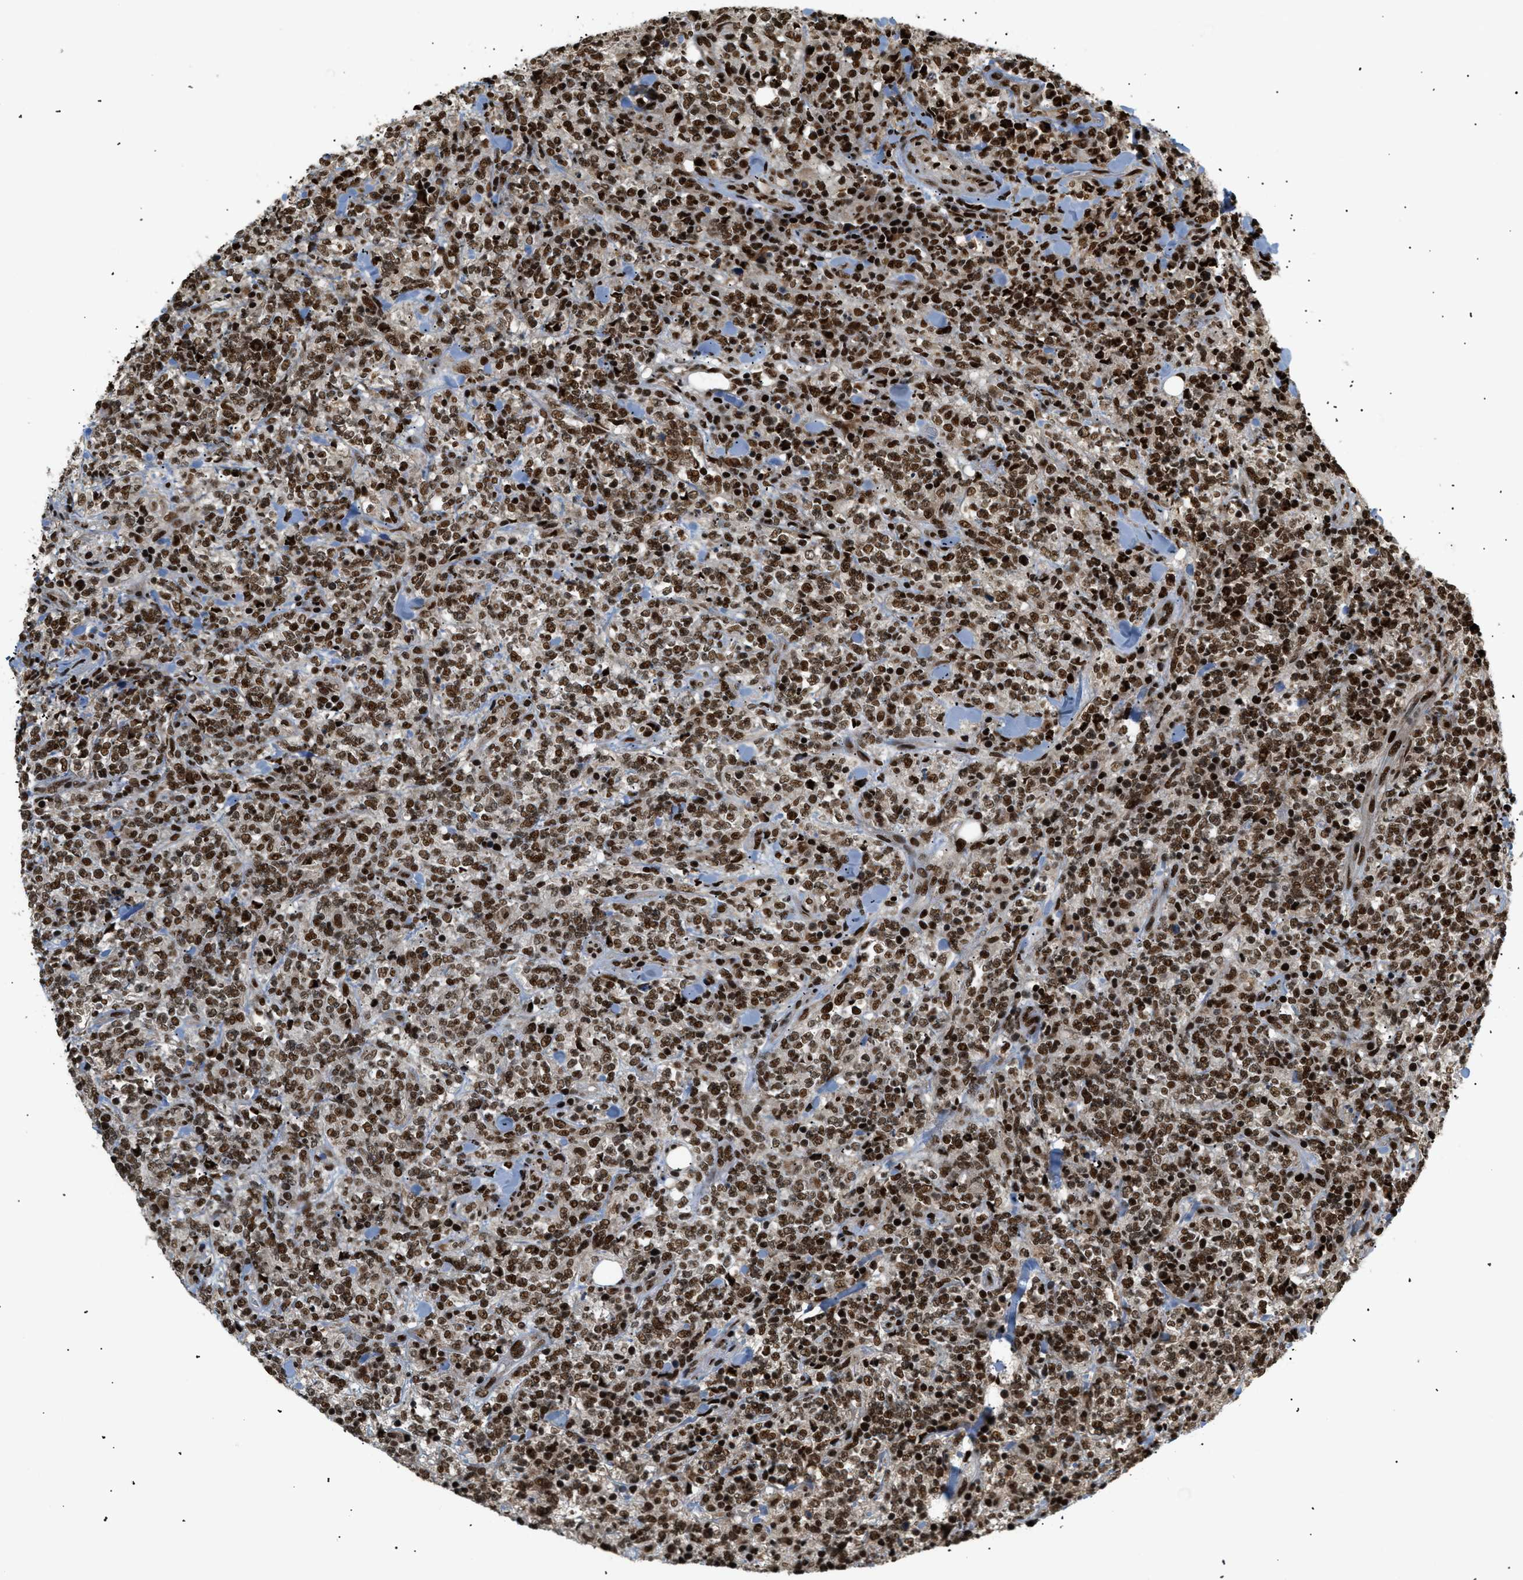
{"staining": {"intensity": "strong", "quantity": ">75%", "location": "nuclear"}, "tissue": "lymphoma", "cell_type": "Tumor cells", "image_type": "cancer", "snomed": [{"axis": "morphology", "description": "Malignant lymphoma, non-Hodgkin's type, High grade"}, {"axis": "topography", "description": "Soft tissue"}], "caption": "A photomicrograph showing strong nuclear positivity in about >75% of tumor cells in lymphoma, as visualized by brown immunohistochemical staining.", "gene": "RBM5", "patient": {"sex": "male", "age": 18}}